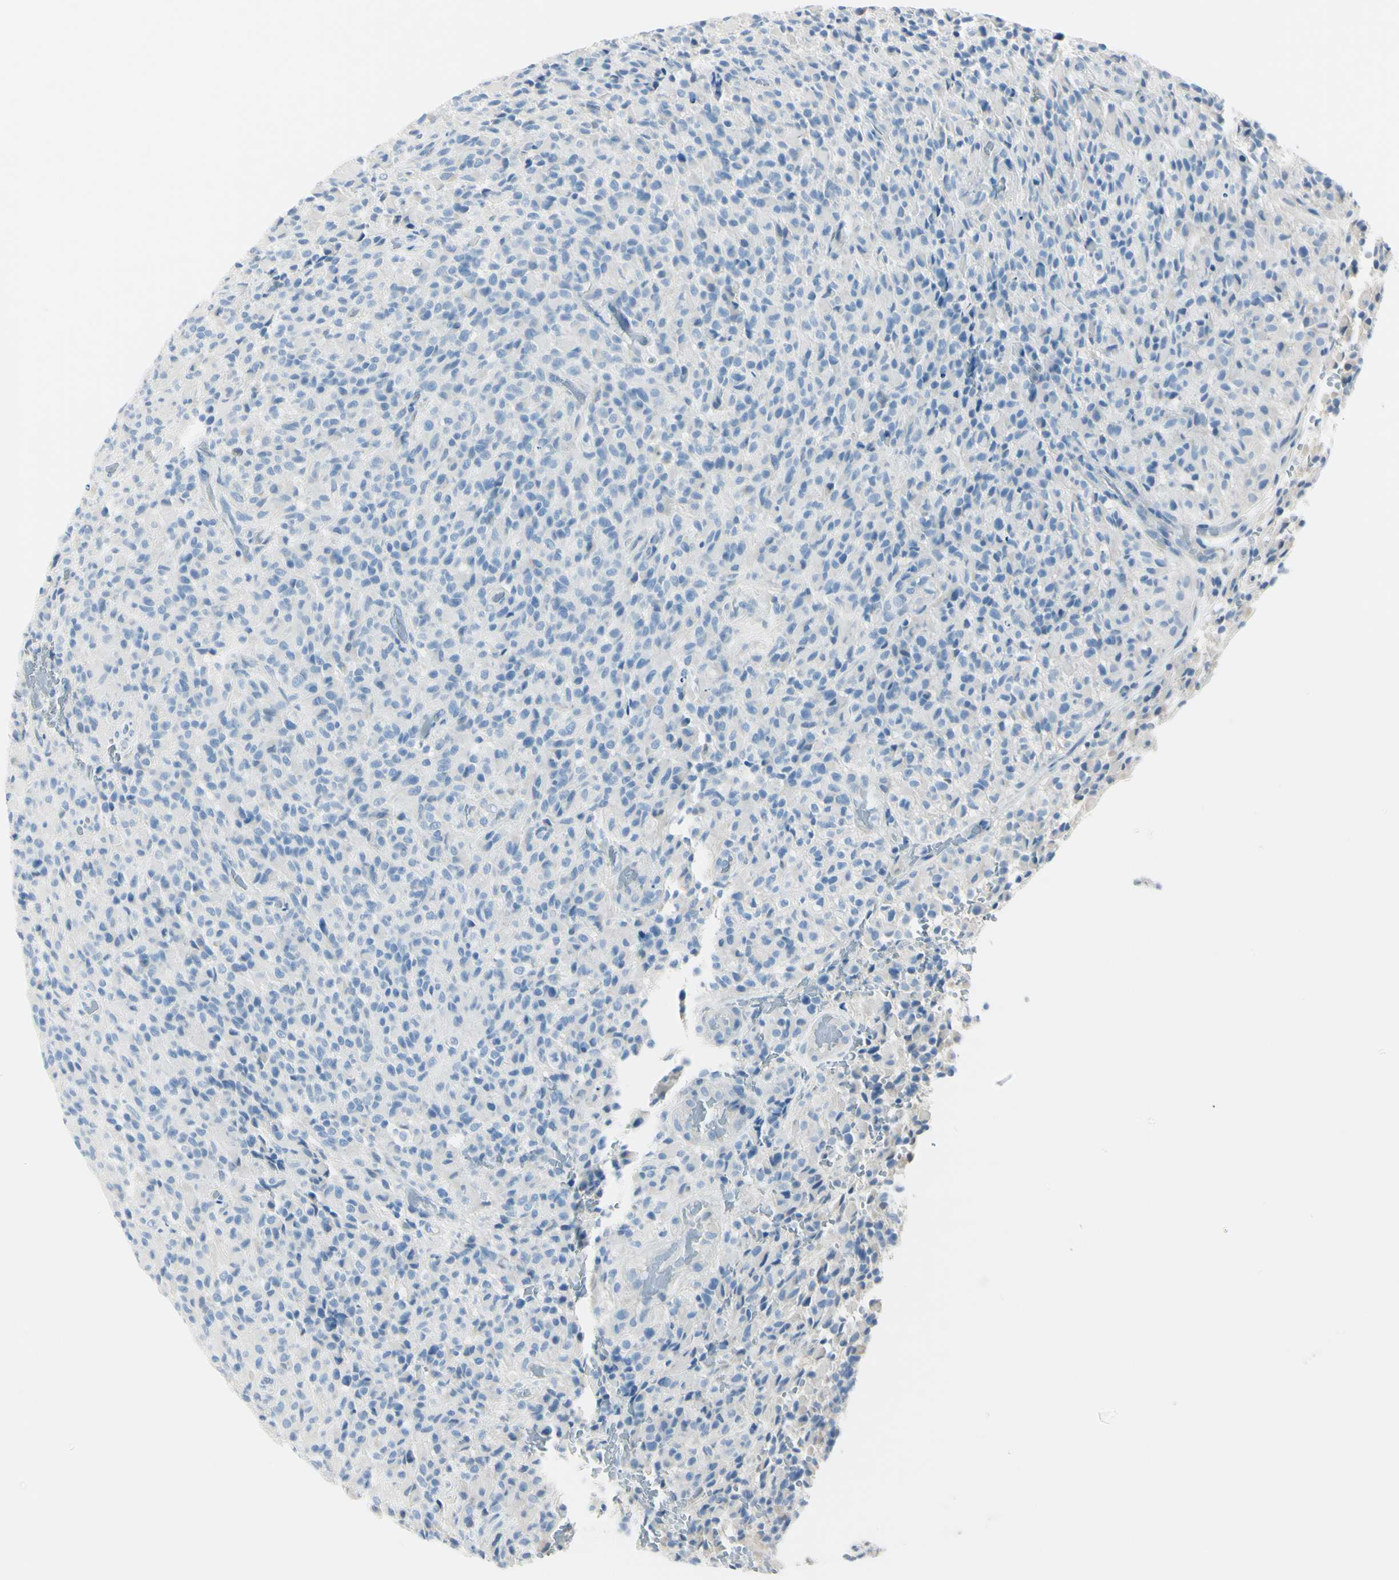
{"staining": {"intensity": "negative", "quantity": "none", "location": "none"}, "tissue": "glioma", "cell_type": "Tumor cells", "image_type": "cancer", "snomed": [{"axis": "morphology", "description": "Glioma, malignant, High grade"}, {"axis": "topography", "description": "Brain"}], "caption": "High magnification brightfield microscopy of malignant glioma (high-grade) stained with DAB (brown) and counterstained with hematoxylin (blue): tumor cells show no significant staining.", "gene": "DLG4", "patient": {"sex": "male", "age": 71}}